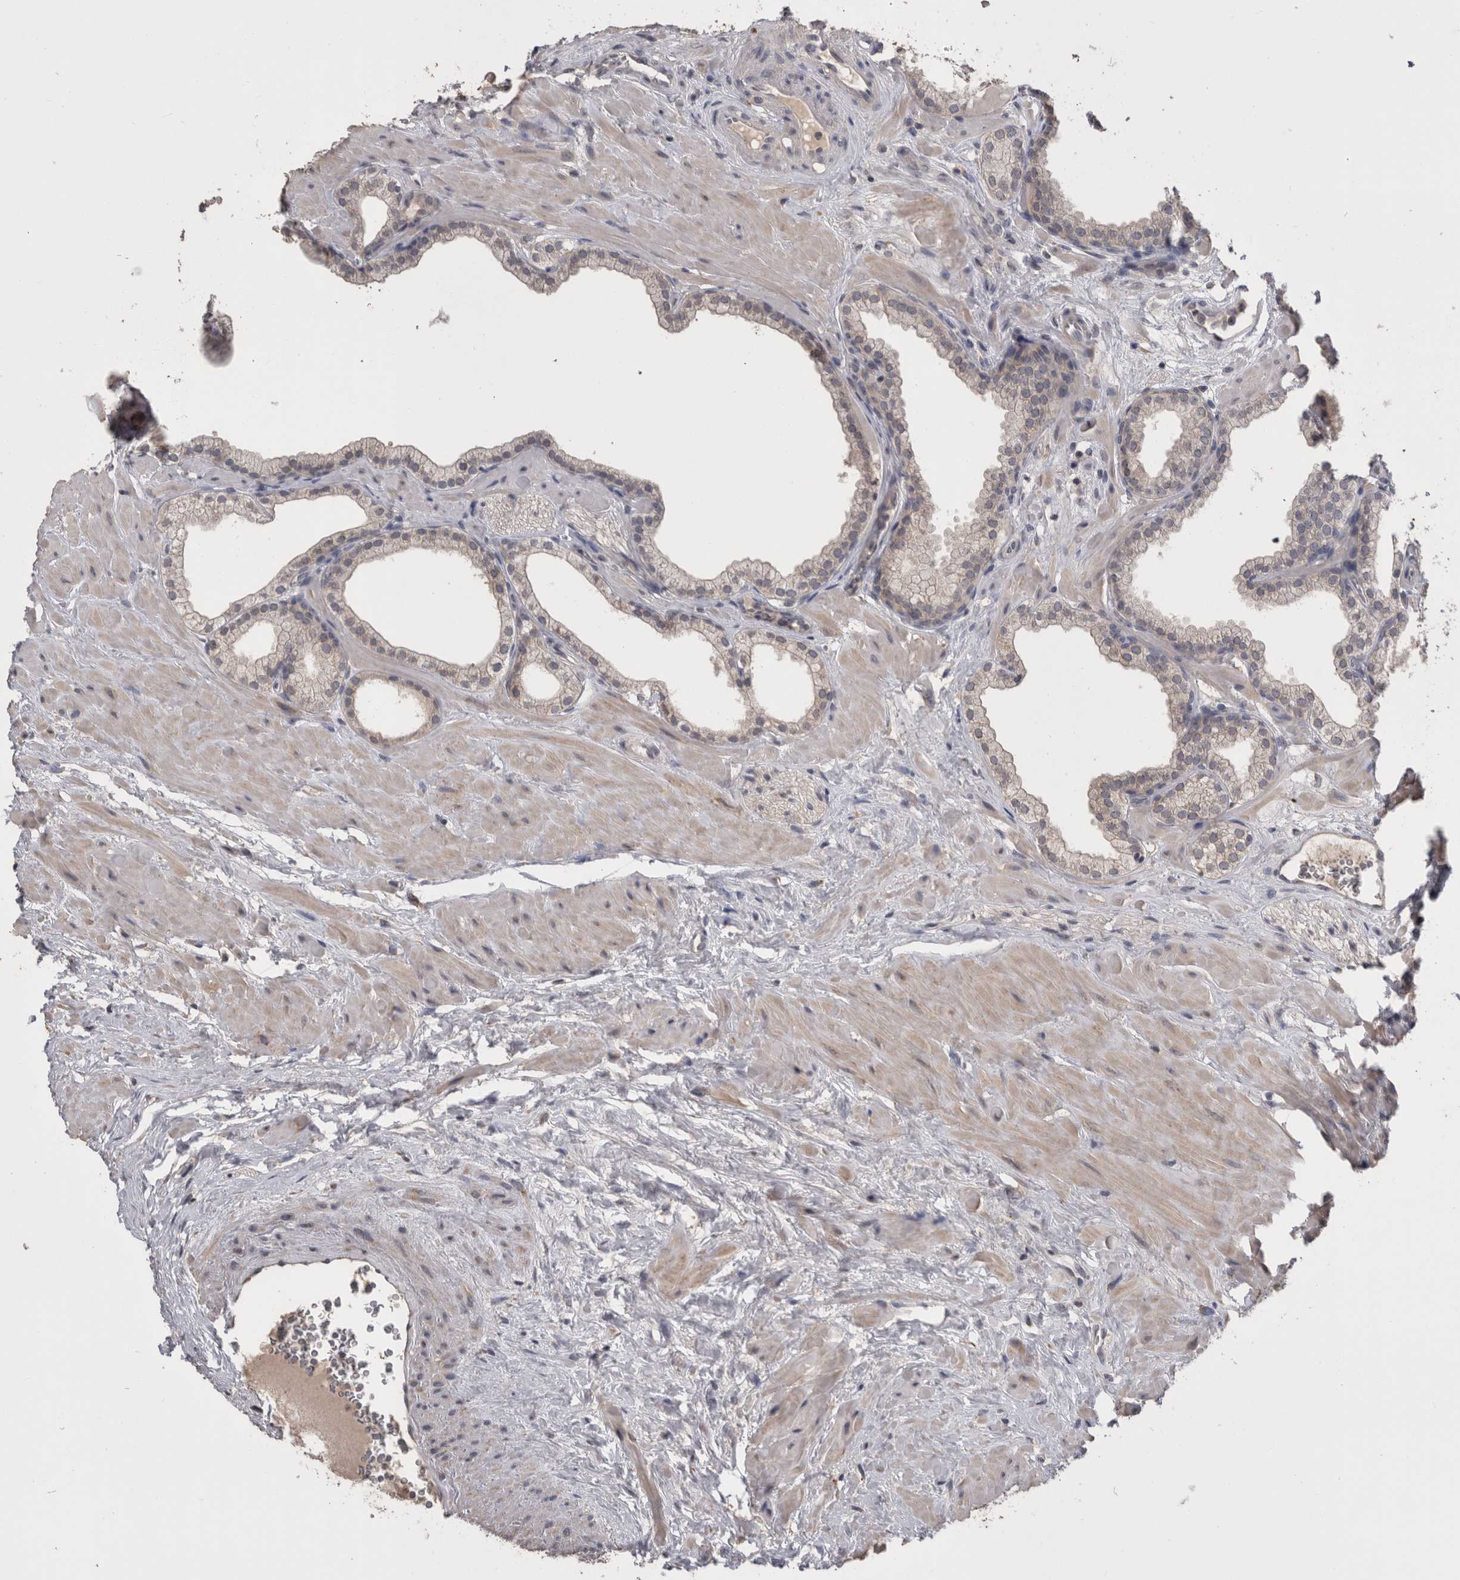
{"staining": {"intensity": "weak", "quantity": "25%-75%", "location": "cytoplasmic/membranous"}, "tissue": "prostate", "cell_type": "Glandular cells", "image_type": "normal", "snomed": [{"axis": "morphology", "description": "Normal tissue, NOS"}, {"axis": "morphology", "description": "Urothelial carcinoma, Low grade"}, {"axis": "topography", "description": "Urinary bladder"}, {"axis": "topography", "description": "Prostate"}], "caption": "Prostate stained for a protein (brown) exhibits weak cytoplasmic/membranous positive positivity in about 25%-75% of glandular cells.", "gene": "ANXA13", "patient": {"sex": "male", "age": 60}}